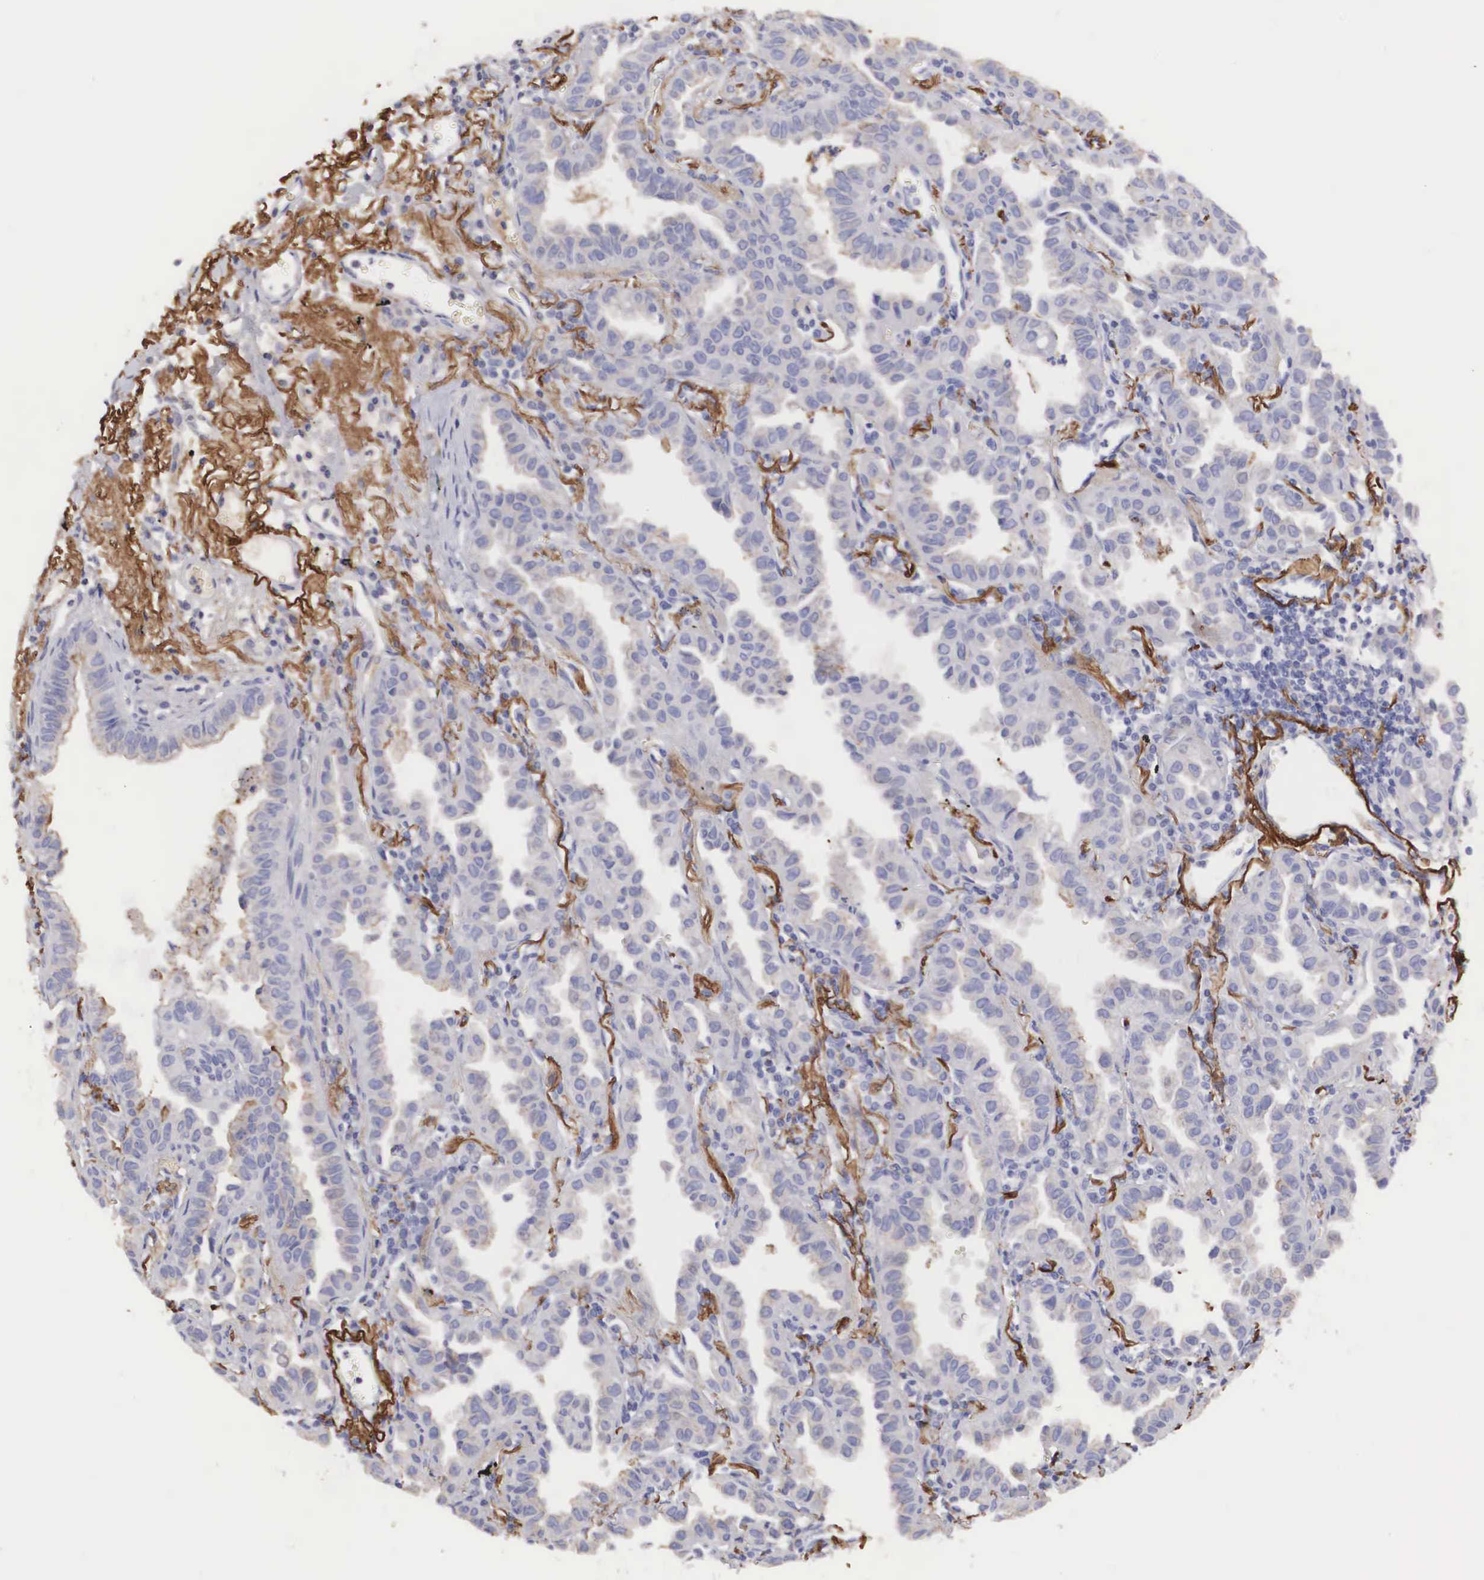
{"staining": {"intensity": "negative", "quantity": "none", "location": "none"}, "tissue": "lung cancer", "cell_type": "Tumor cells", "image_type": "cancer", "snomed": [{"axis": "morphology", "description": "Adenocarcinoma, NOS"}, {"axis": "topography", "description": "Lung"}], "caption": "Immunohistochemical staining of lung adenocarcinoma reveals no significant positivity in tumor cells.", "gene": "CLU", "patient": {"sex": "female", "age": 50}}